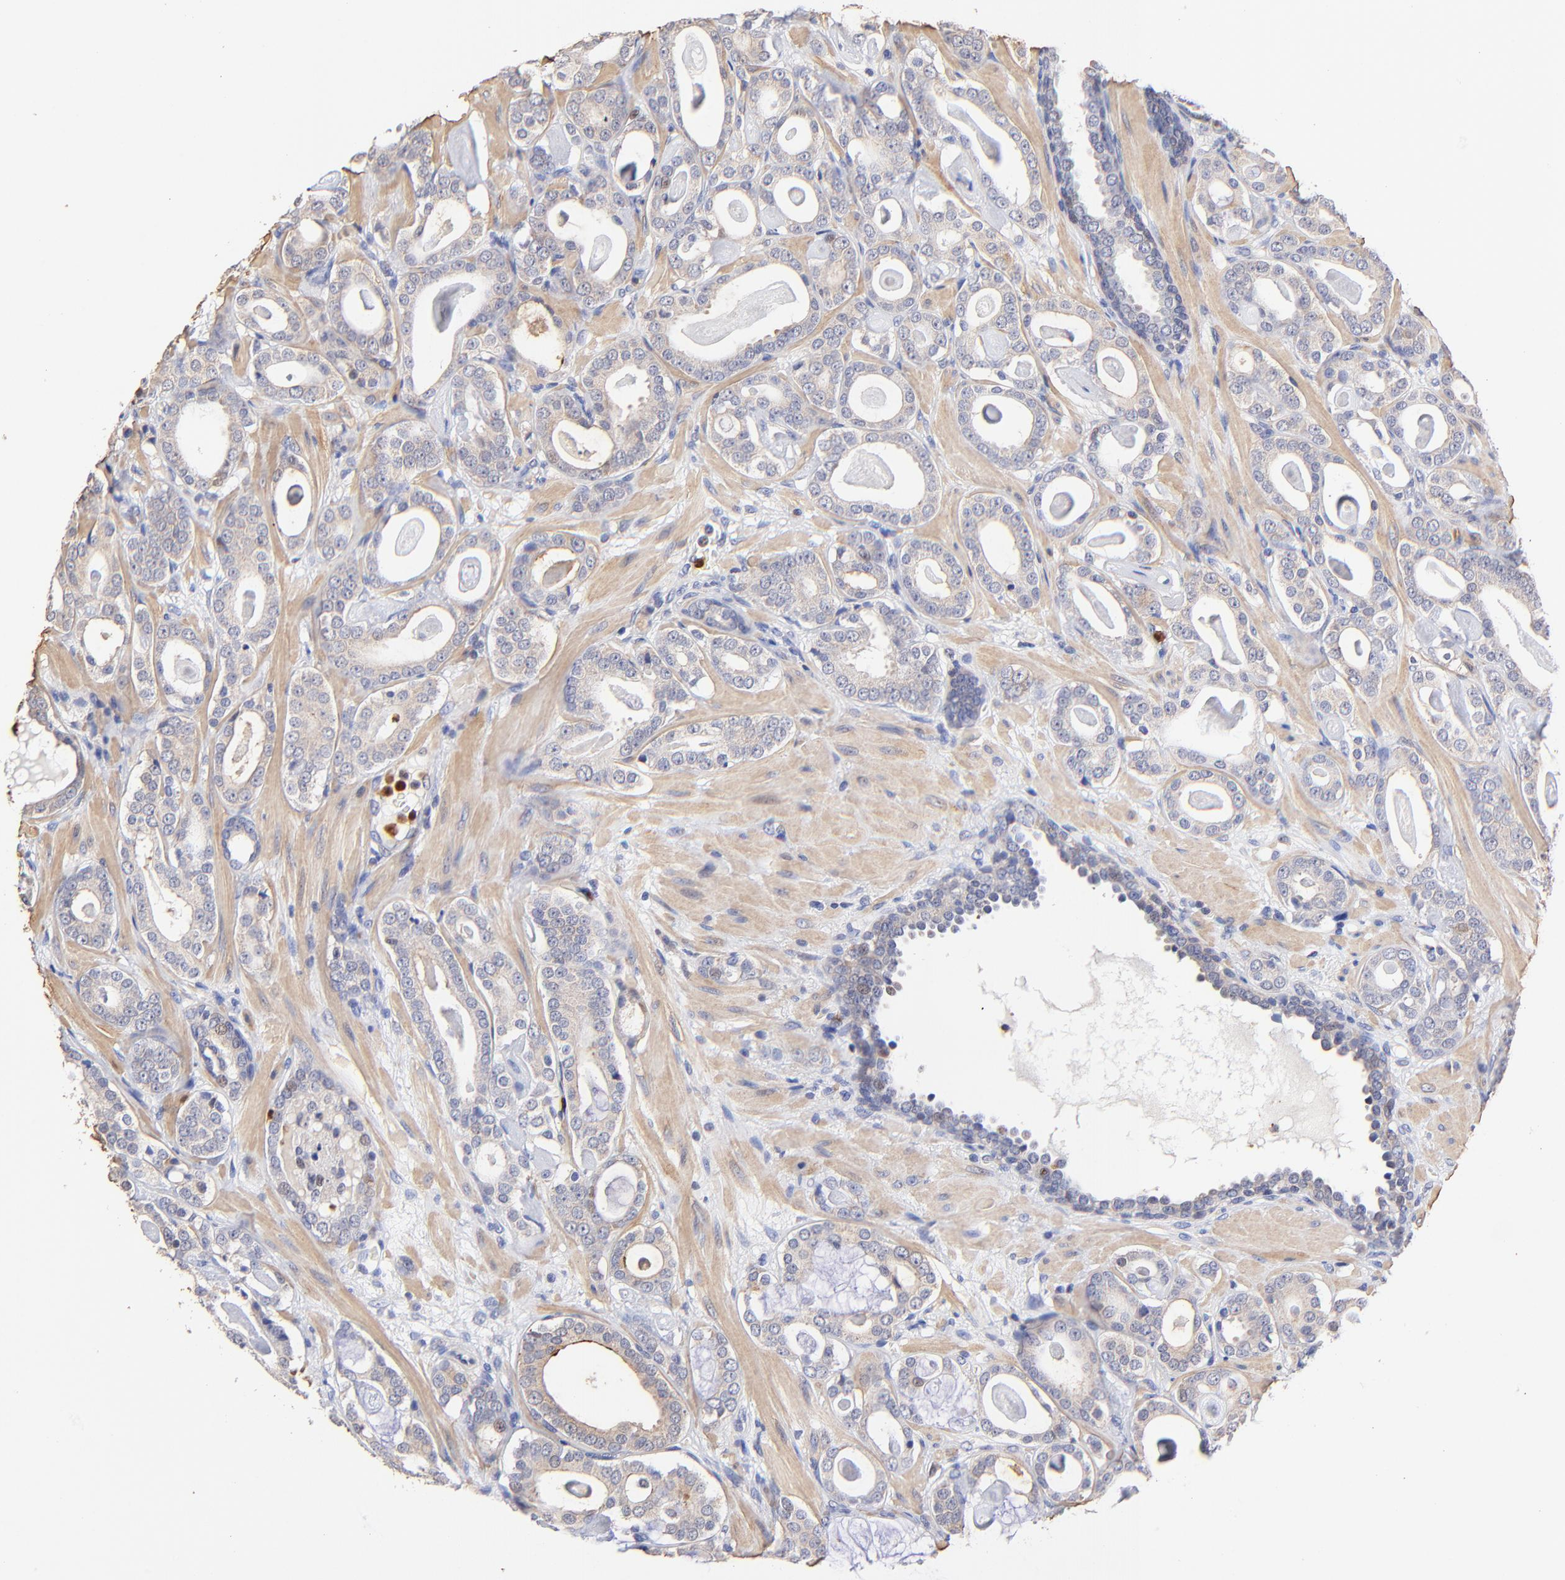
{"staining": {"intensity": "weak", "quantity": ">75%", "location": "cytoplasmic/membranous"}, "tissue": "prostate cancer", "cell_type": "Tumor cells", "image_type": "cancer", "snomed": [{"axis": "morphology", "description": "Adenocarcinoma, Low grade"}, {"axis": "topography", "description": "Prostate"}], "caption": "Protein expression analysis of human prostate cancer reveals weak cytoplasmic/membranous positivity in approximately >75% of tumor cells.", "gene": "BBOF1", "patient": {"sex": "male", "age": 57}}